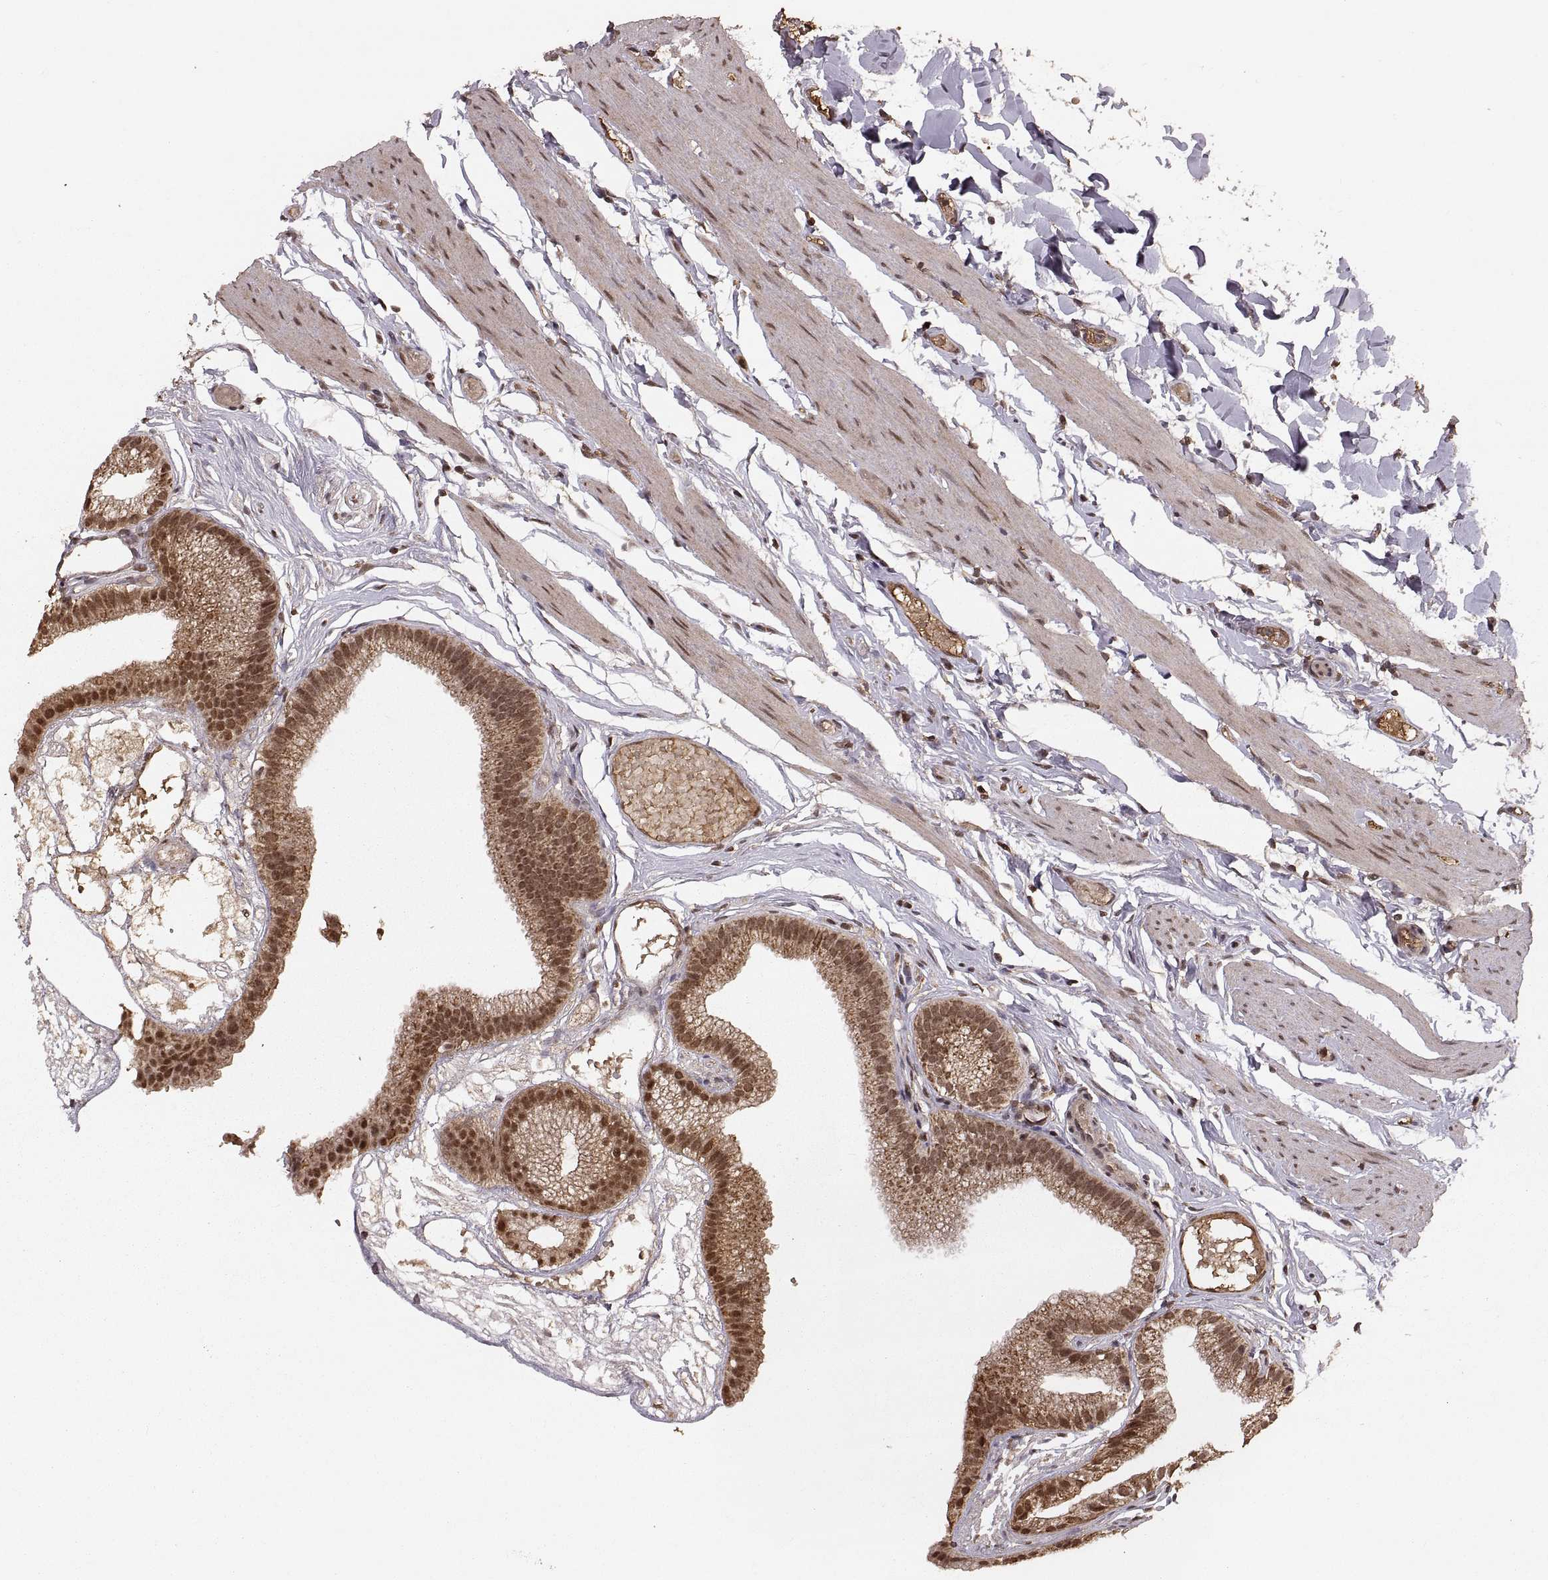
{"staining": {"intensity": "moderate", "quantity": ">75%", "location": "cytoplasmic/membranous,nuclear"}, "tissue": "gallbladder", "cell_type": "Glandular cells", "image_type": "normal", "snomed": [{"axis": "morphology", "description": "Normal tissue, NOS"}, {"axis": "topography", "description": "Gallbladder"}], "caption": "Protein staining demonstrates moderate cytoplasmic/membranous,nuclear expression in about >75% of glandular cells in normal gallbladder. (brown staining indicates protein expression, while blue staining denotes nuclei).", "gene": "RFT1", "patient": {"sex": "female", "age": 45}}